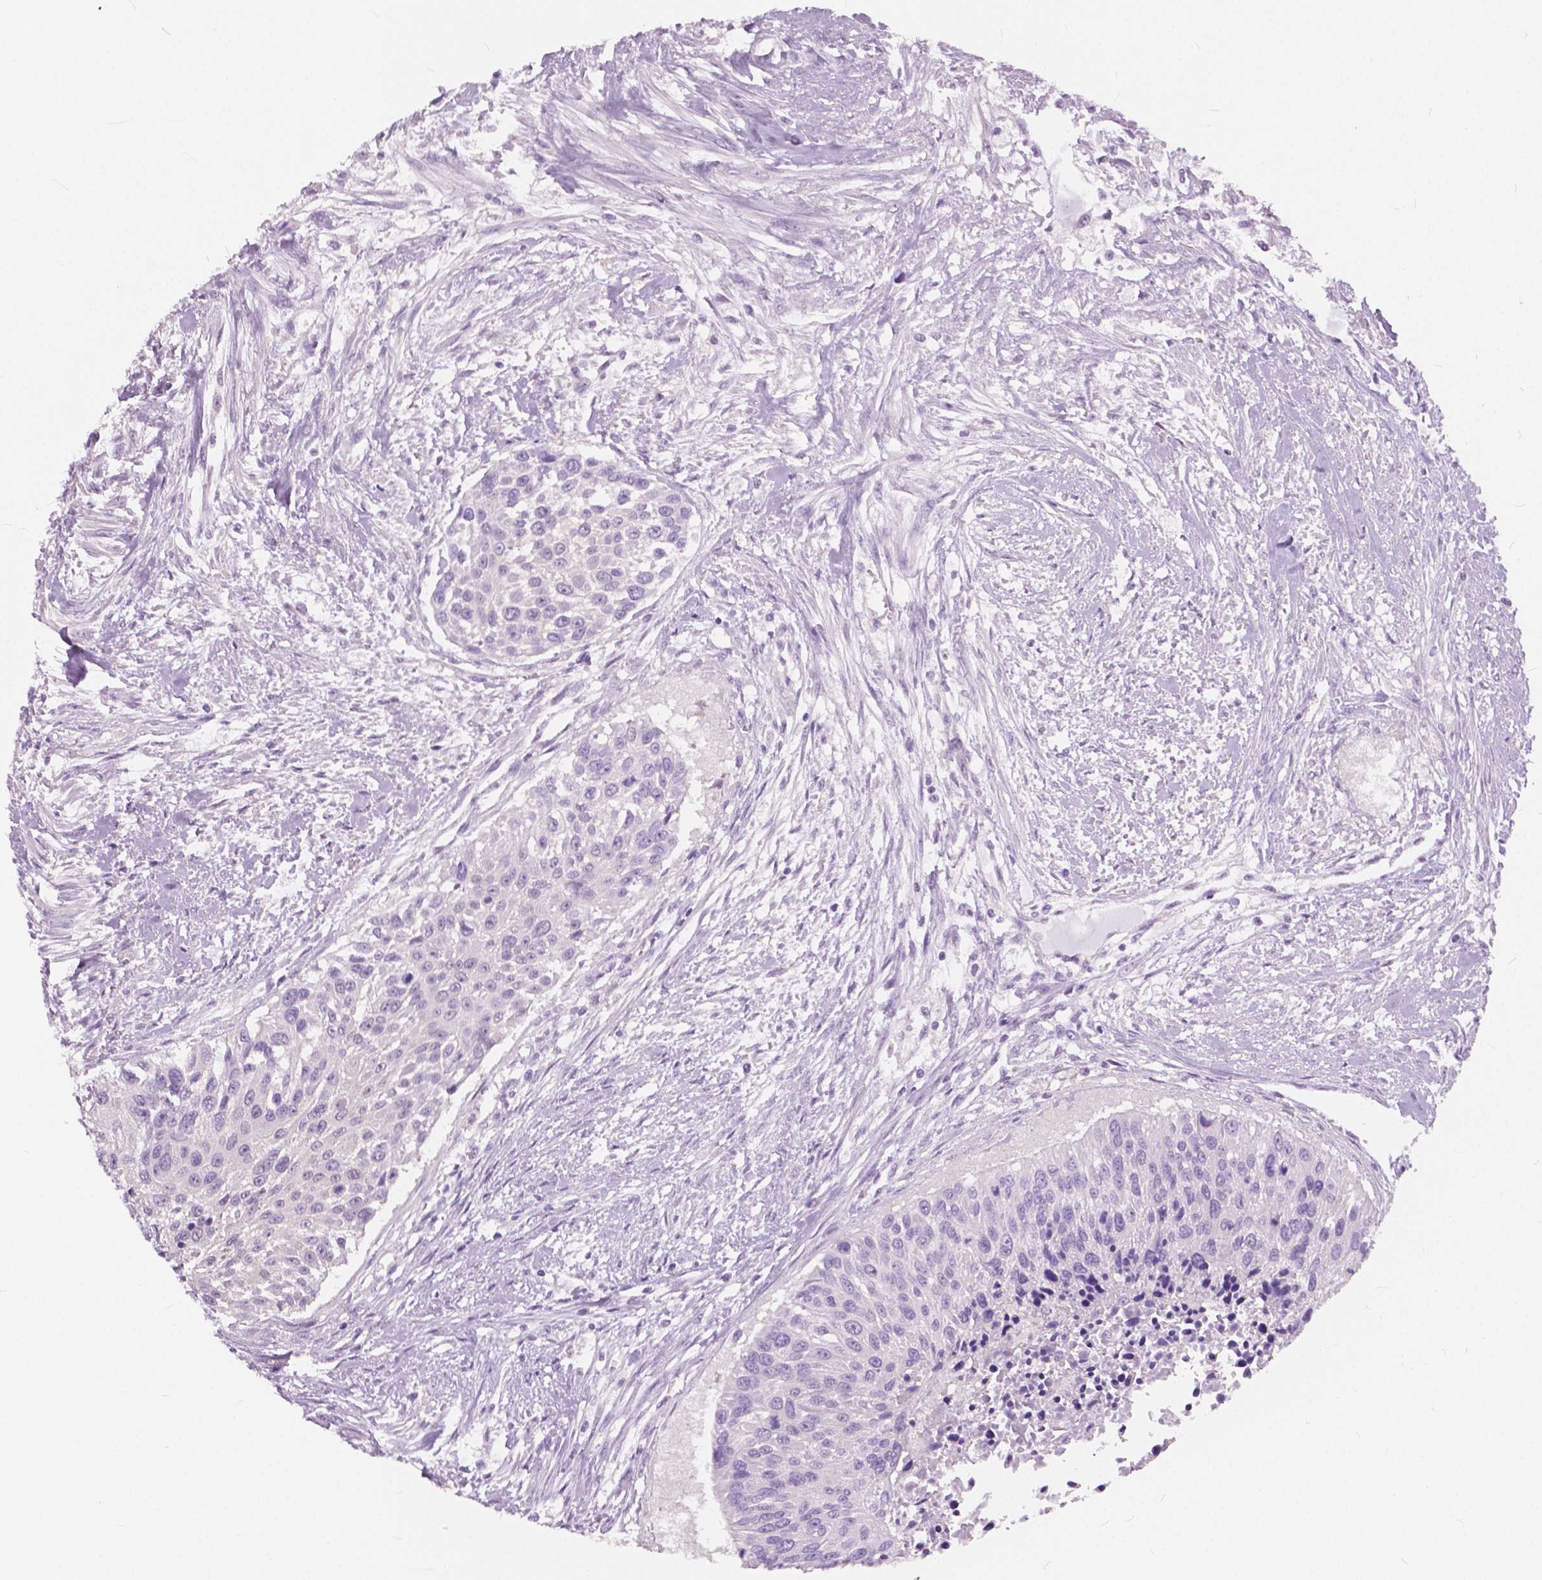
{"staining": {"intensity": "negative", "quantity": "none", "location": "none"}, "tissue": "urothelial cancer", "cell_type": "Tumor cells", "image_type": "cancer", "snomed": [{"axis": "morphology", "description": "Urothelial carcinoma, NOS"}, {"axis": "topography", "description": "Urinary bladder"}], "caption": "Immunohistochemical staining of human transitional cell carcinoma demonstrates no significant staining in tumor cells.", "gene": "TKFC", "patient": {"sex": "male", "age": 55}}